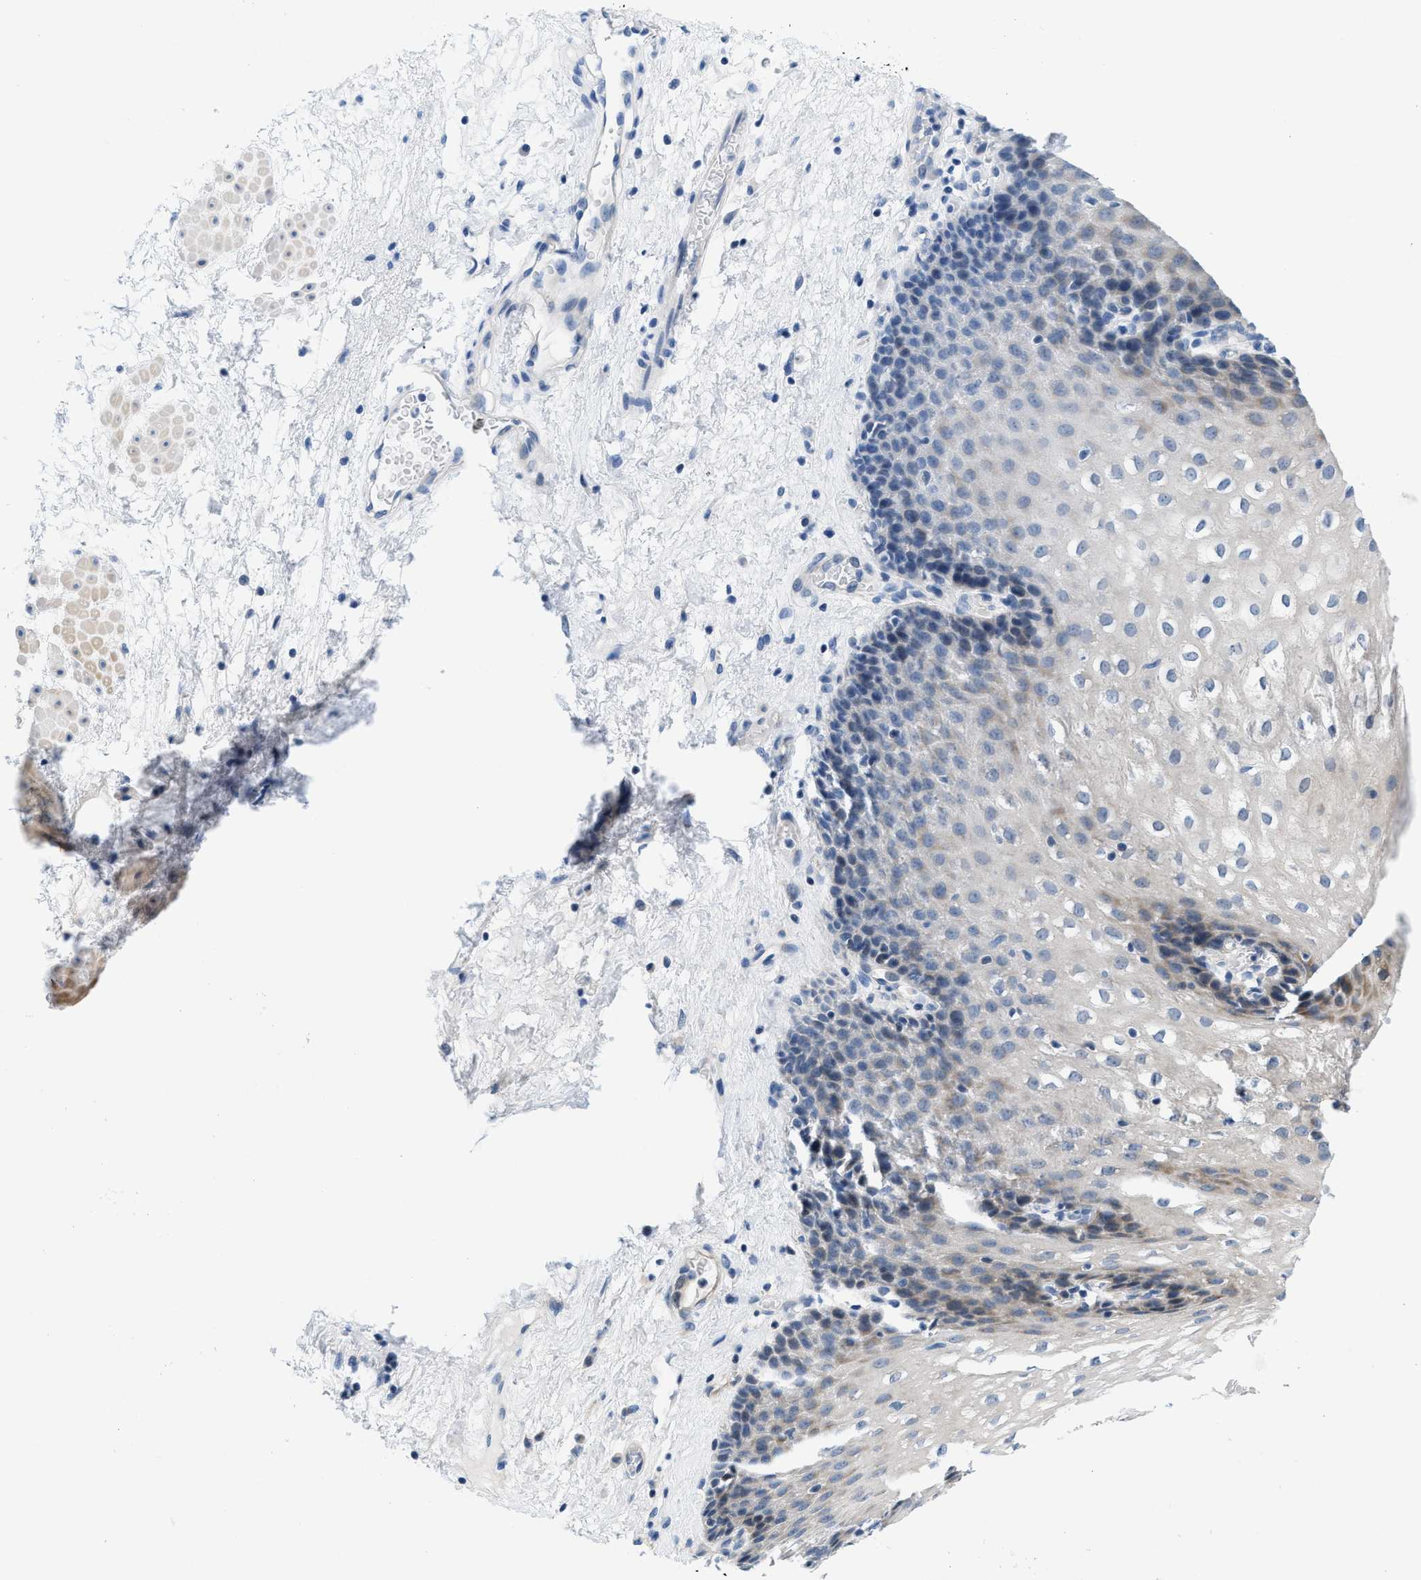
{"staining": {"intensity": "weak", "quantity": "<25%", "location": "cytoplasmic/membranous"}, "tissue": "esophagus", "cell_type": "Squamous epithelial cells", "image_type": "normal", "snomed": [{"axis": "morphology", "description": "Normal tissue, NOS"}, {"axis": "topography", "description": "Esophagus"}], "caption": "Immunohistochemistry histopathology image of unremarkable esophagus stained for a protein (brown), which demonstrates no expression in squamous epithelial cells.", "gene": "FDCSP", "patient": {"sex": "male", "age": 48}}